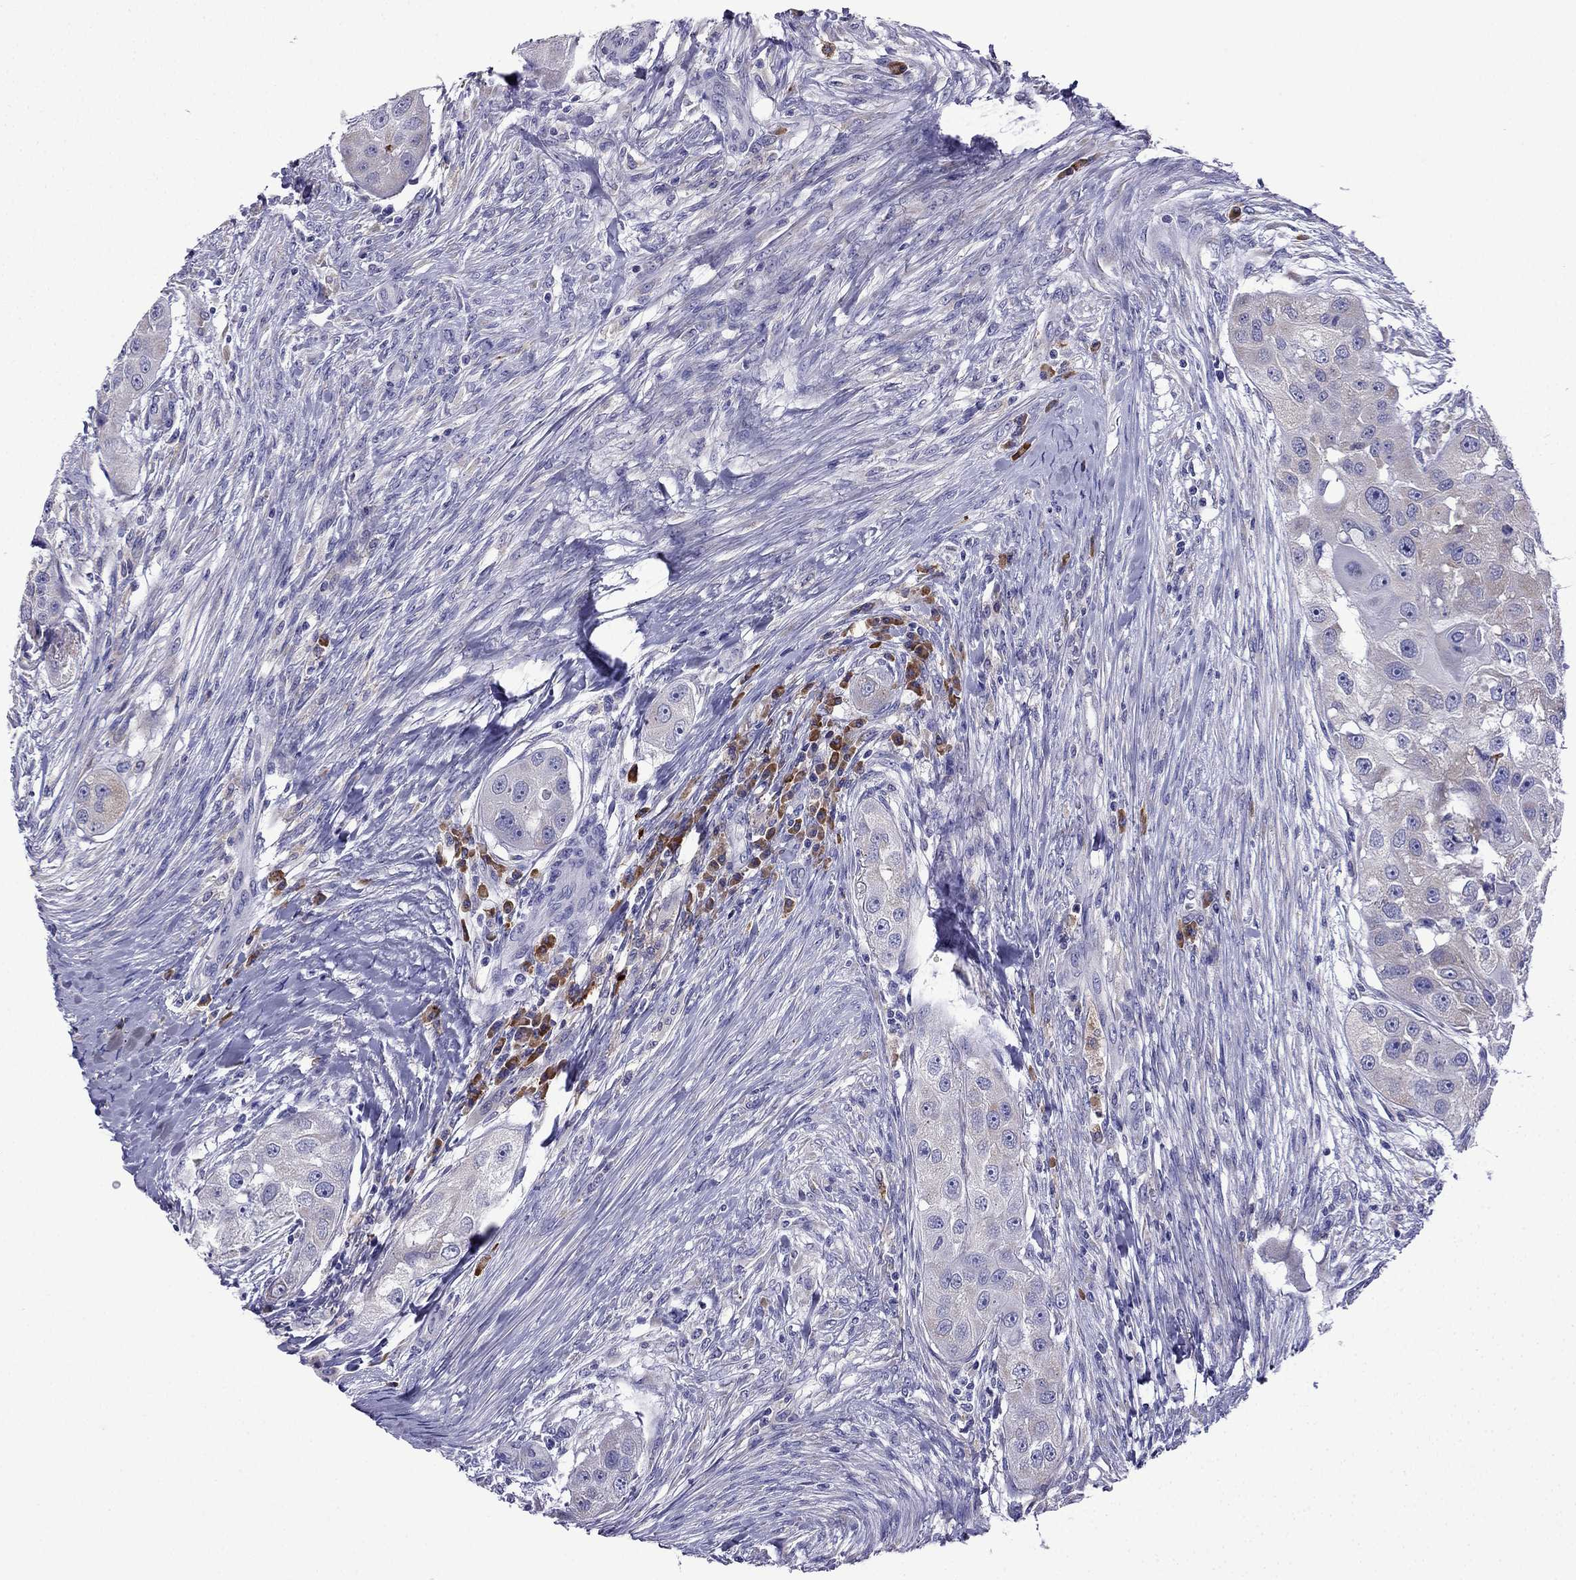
{"staining": {"intensity": "weak", "quantity": "<25%", "location": "cytoplasmic/membranous"}, "tissue": "head and neck cancer", "cell_type": "Tumor cells", "image_type": "cancer", "snomed": [{"axis": "morphology", "description": "Squamous cell carcinoma, NOS"}, {"axis": "topography", "description": "Head-Neck"}], "caption": "Tumor cells show no significant protein positivity in squamous cell carcinoma (head and neck). Nuclei are stained in blue.", "gene": "TSSK4", "patient": {"sex": "male", "age": 51}}